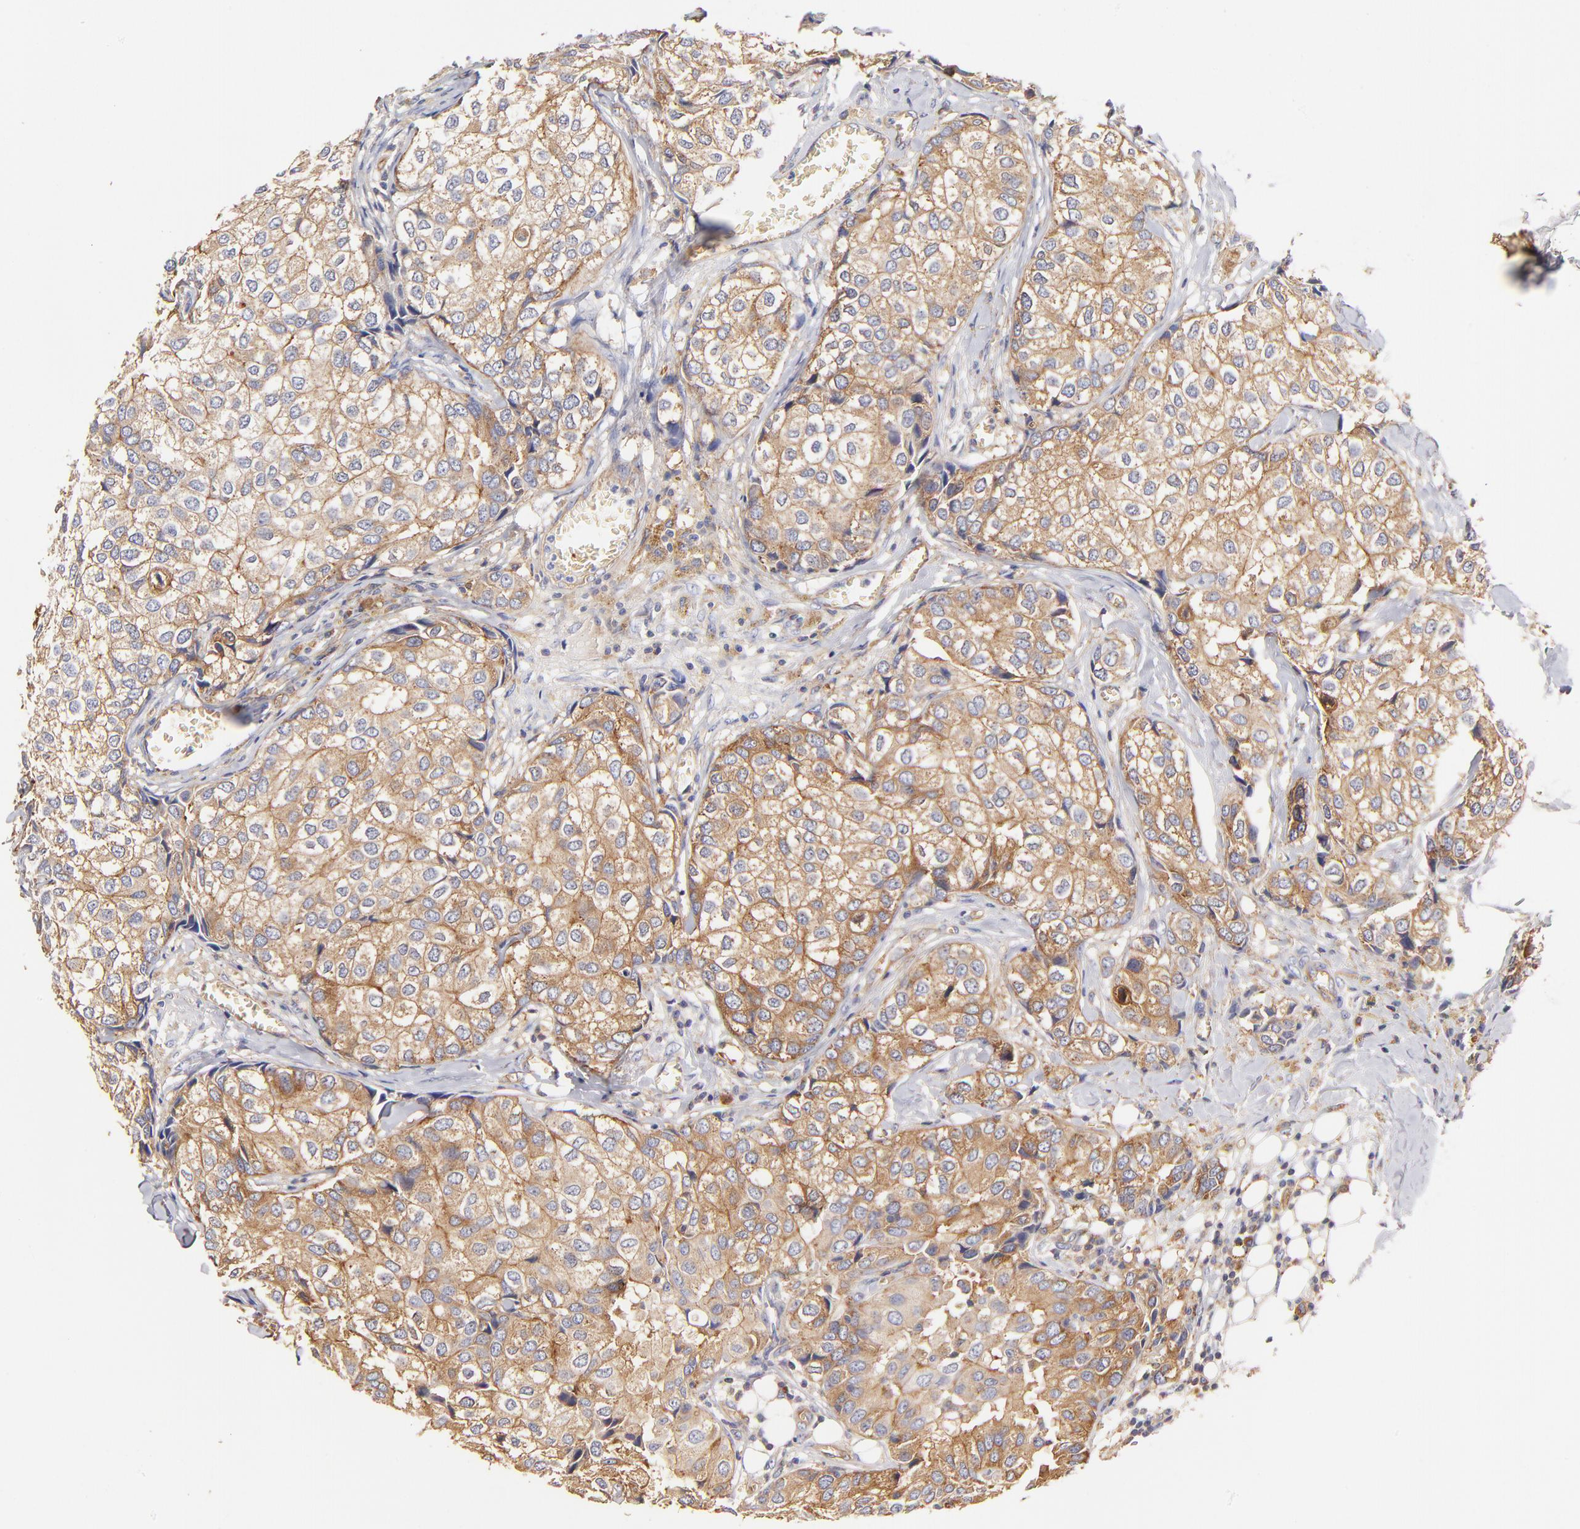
{"staining": {"intensity": "moderate", "quantity": ">75%", "location": "cytoplasmic/membranous"}, "tissue": "breast cancer", "cell_type": "Tumor cells", "image_type": "cancer", "snomed": [{"axis": "morphology", "description": "Duct carcinoma"}, {"axis": "topography", "description": "Breast"}], "caption": "DAB (3,3'-diaminobenzidine) immunohistochemical staining of breast cancer (infiltrating ductal carcinoma) exhibits moderate cytoplasmic/membranous protein staining in approximately >75% of tumor cells. (IHC, brightfield microscopy, high magnification).", "gene": "CD2AP", "patient": {"sex": "female", "age": 68}}